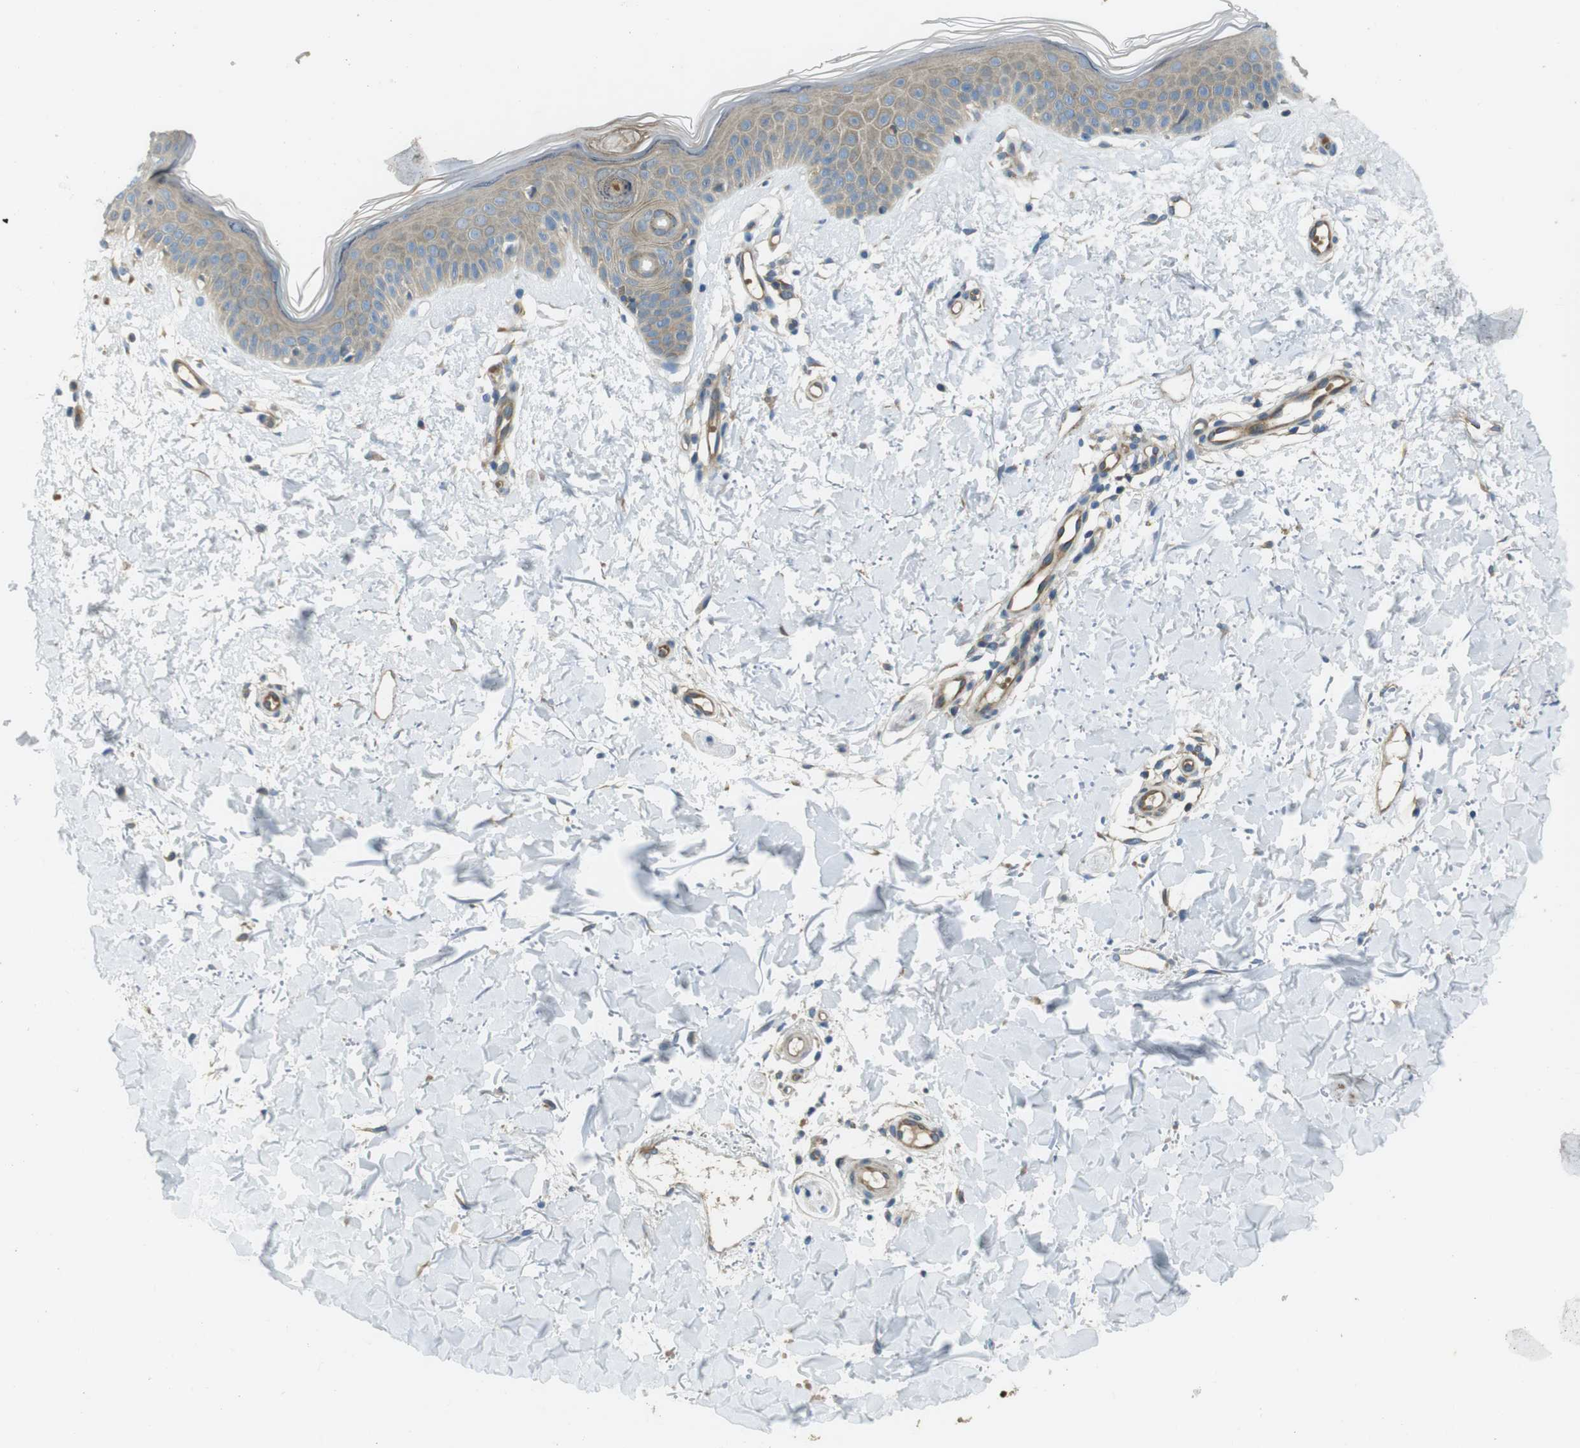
{"staining": {"intensity": "negative", "quantity": "none", "location": "none"}, "tissue": "skin", "cell_type": "Fibroblasts", "image_type": "normal", "snomed": [{"axis": "morphology", "description": "Normal tissue, NOS"}, {"axis": "topography", "description": "Skin"}], "caption": "High magnification brightfield microscopy of benign skin stained with DAB (brown) and counterstained with hematoxylin (blue): fibroblasts show no significant positivity.", "gene": "ABHD15", "patient": {"sex": "female", "age": 56}}